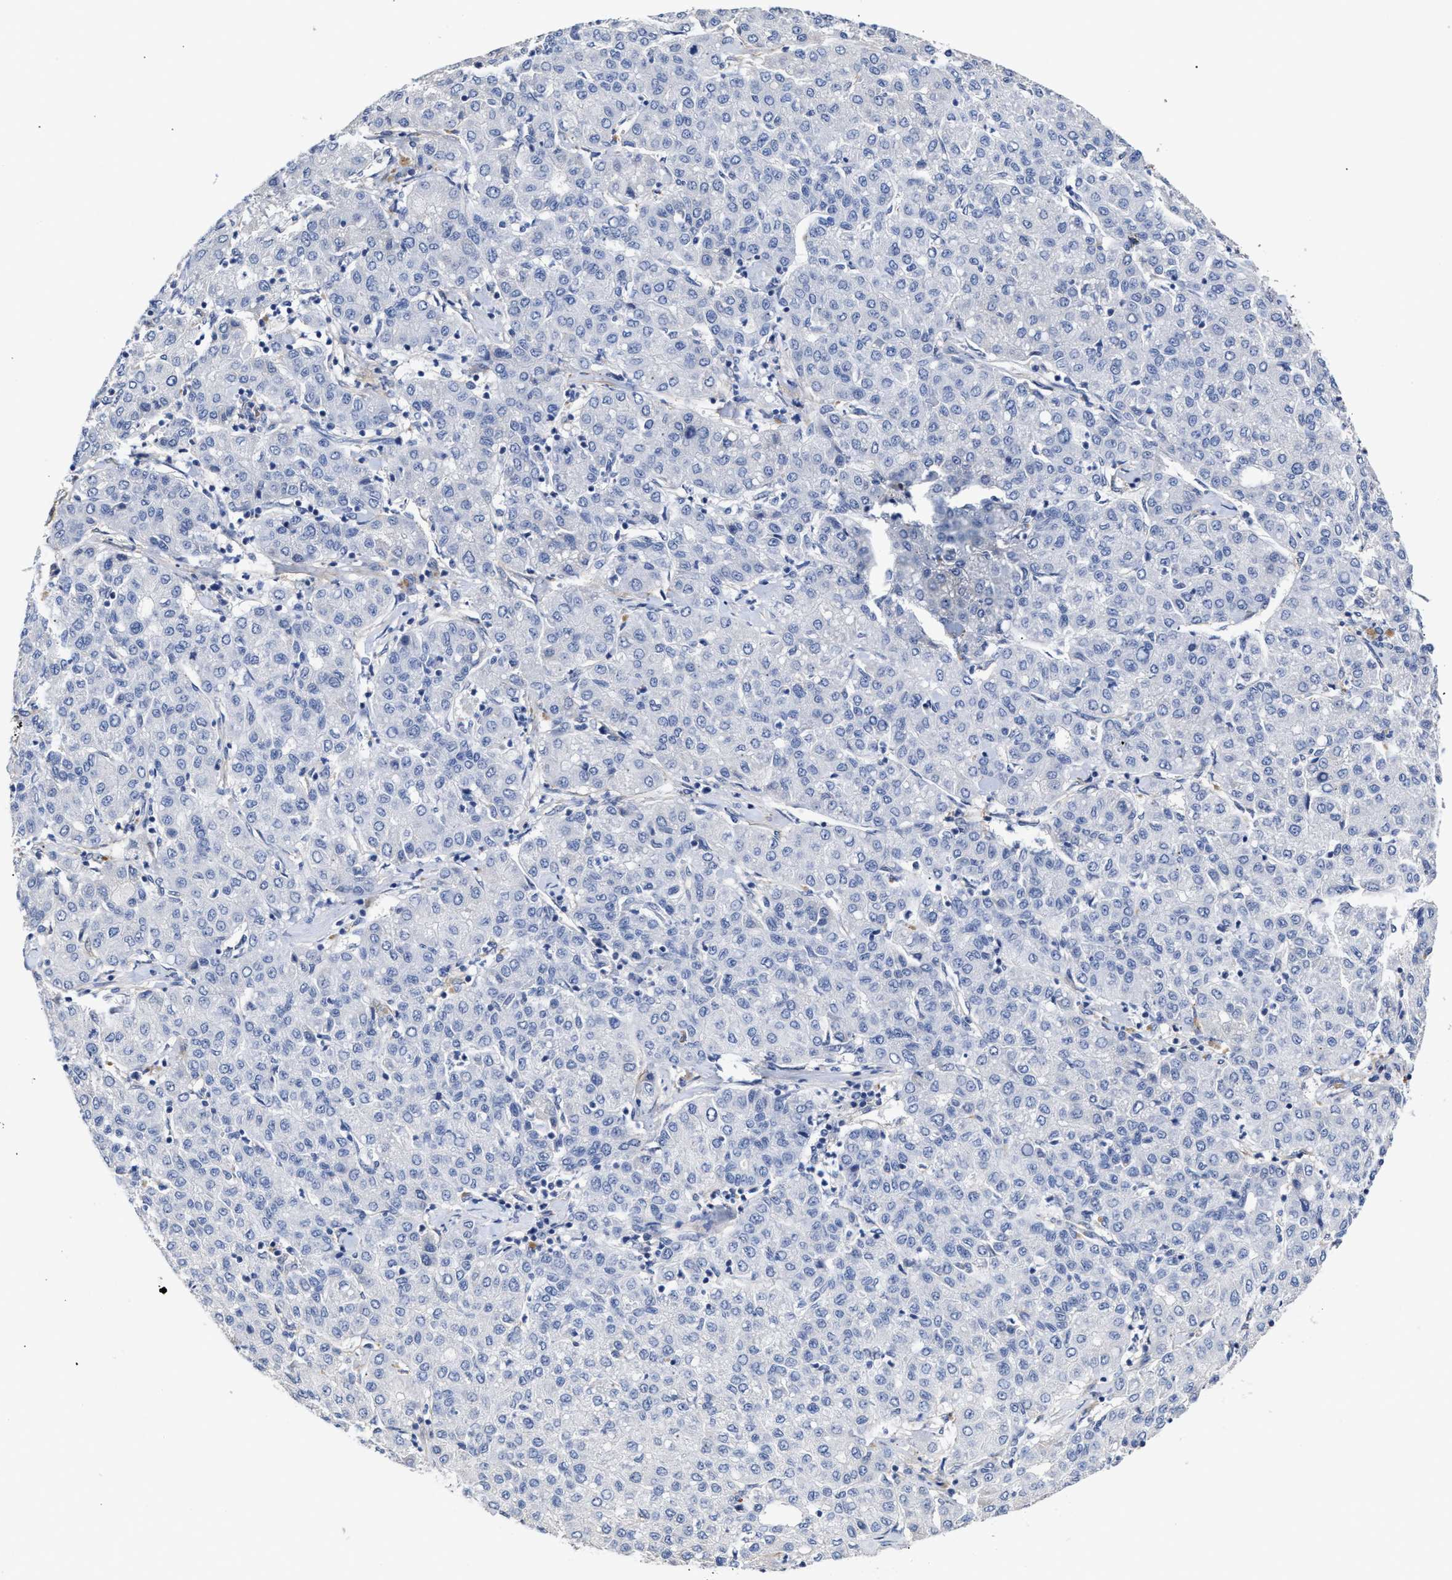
{"staining": {"intensity": "negative", "quantity": "none", "location": "none"}, "tissue": "liver cancer", "cell_type": "Tumor cells", "image_type": "cancer", "snomed": [{"axis": "morphology", "description": "Carcinoma, Hepatocellular, NOS"}, {"axis": "topography", "description": "Liver"}], "caption": "The micrograph demonstrates no staining of tumor cells in hepatocellular carcinoma (liver).", "gene": "AHNAK2", "patient": {"sex": "male", "age": 65}}